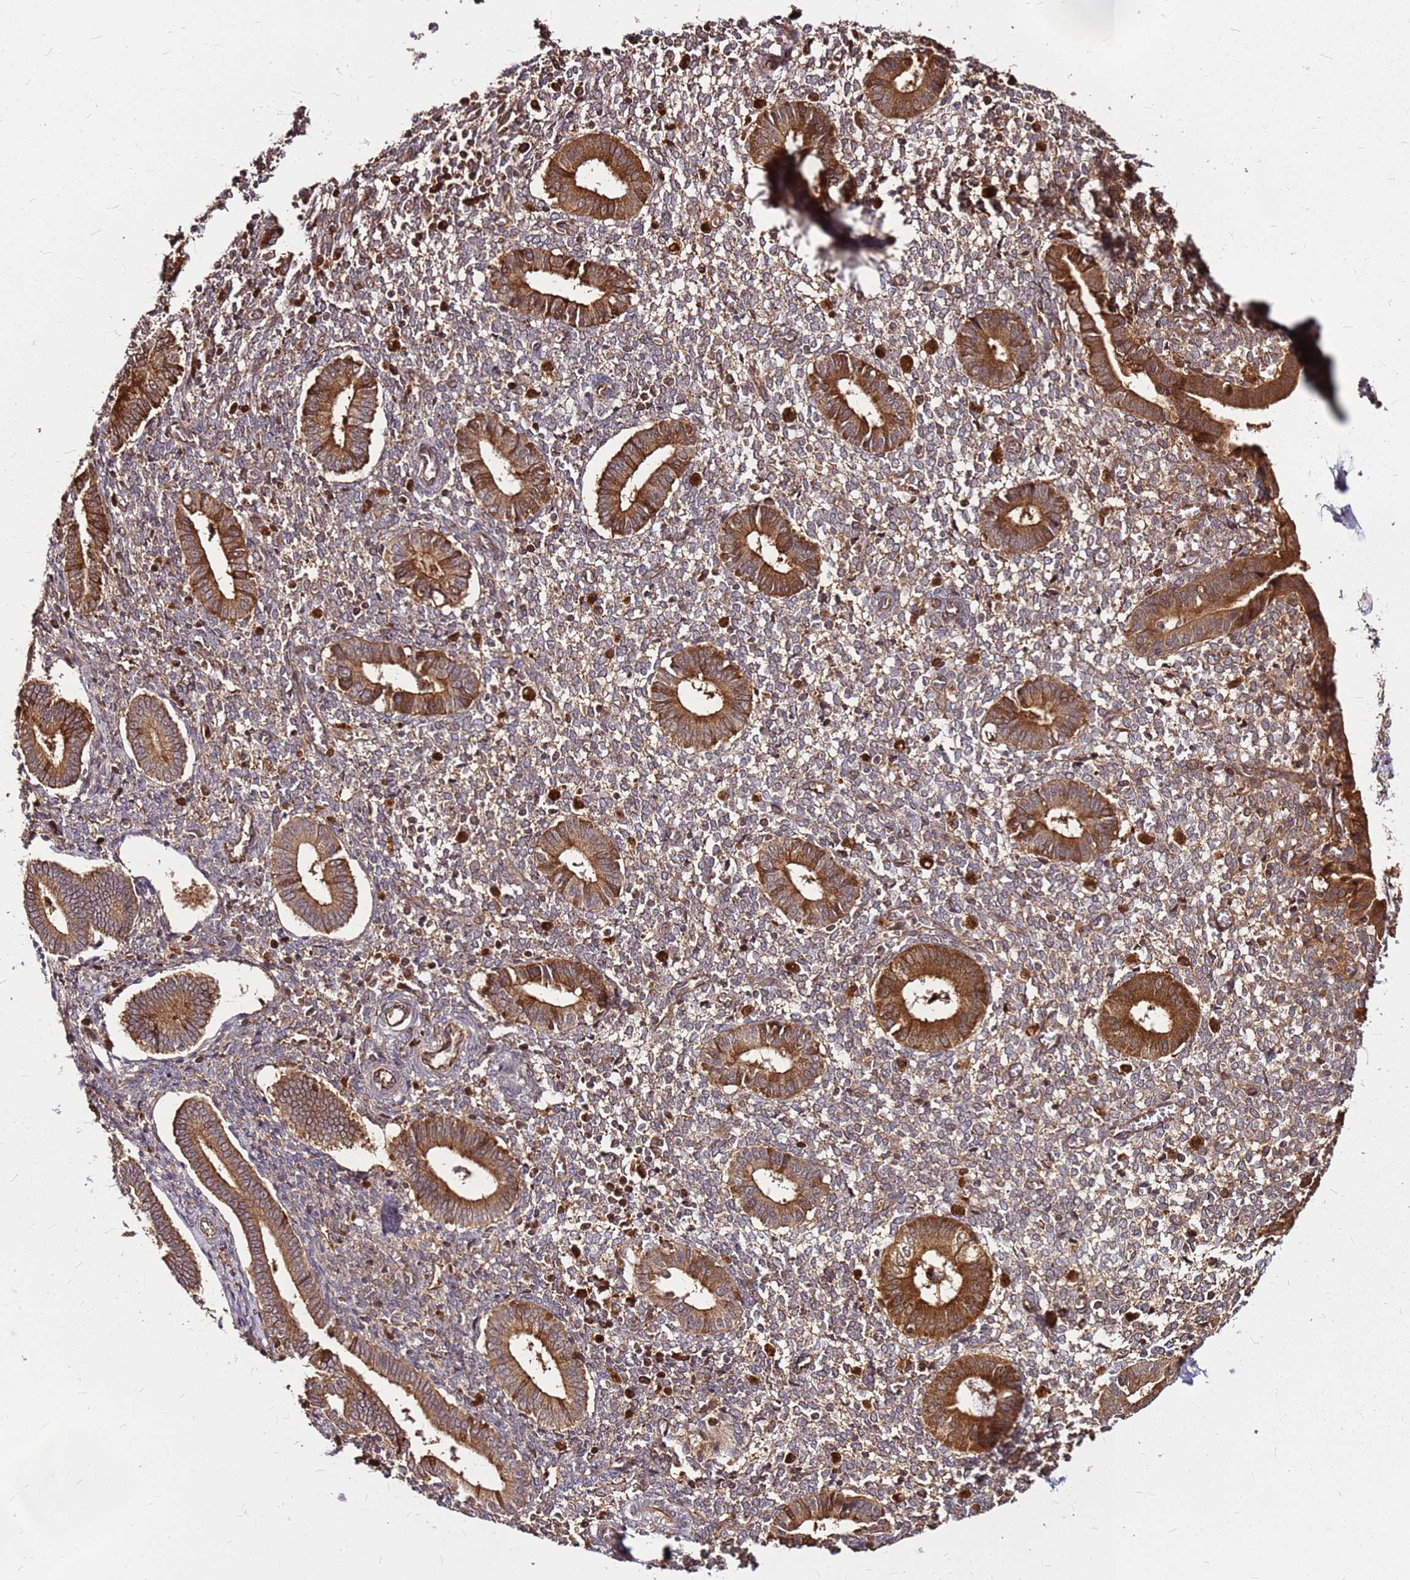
{"staining": {"intensity": "moderate", "quantity": "25%-75%", "location": "cytoplasmic/membranous"}, "tissue": "endometrium", "cell_type": "Cells in endometrial stroma", "image_type": "normal", "snomed": [{"axis": "morphology", "description": "Normal tissue, NOS"}, {"axis": "topography", "description": "Endometrium"}], "caption": "IHC image of normal endometrium: human endometrium stained using immunohistochemistry reveals medium levels of moderate protein expression localized specifically in the cytoplasmic/membranous of cells in endometrial stroma, appearing as a cytoplasmic/membranous brown color.", "gene": "LYPLAL1", "patient": {"sex": "female", "age": 44}}